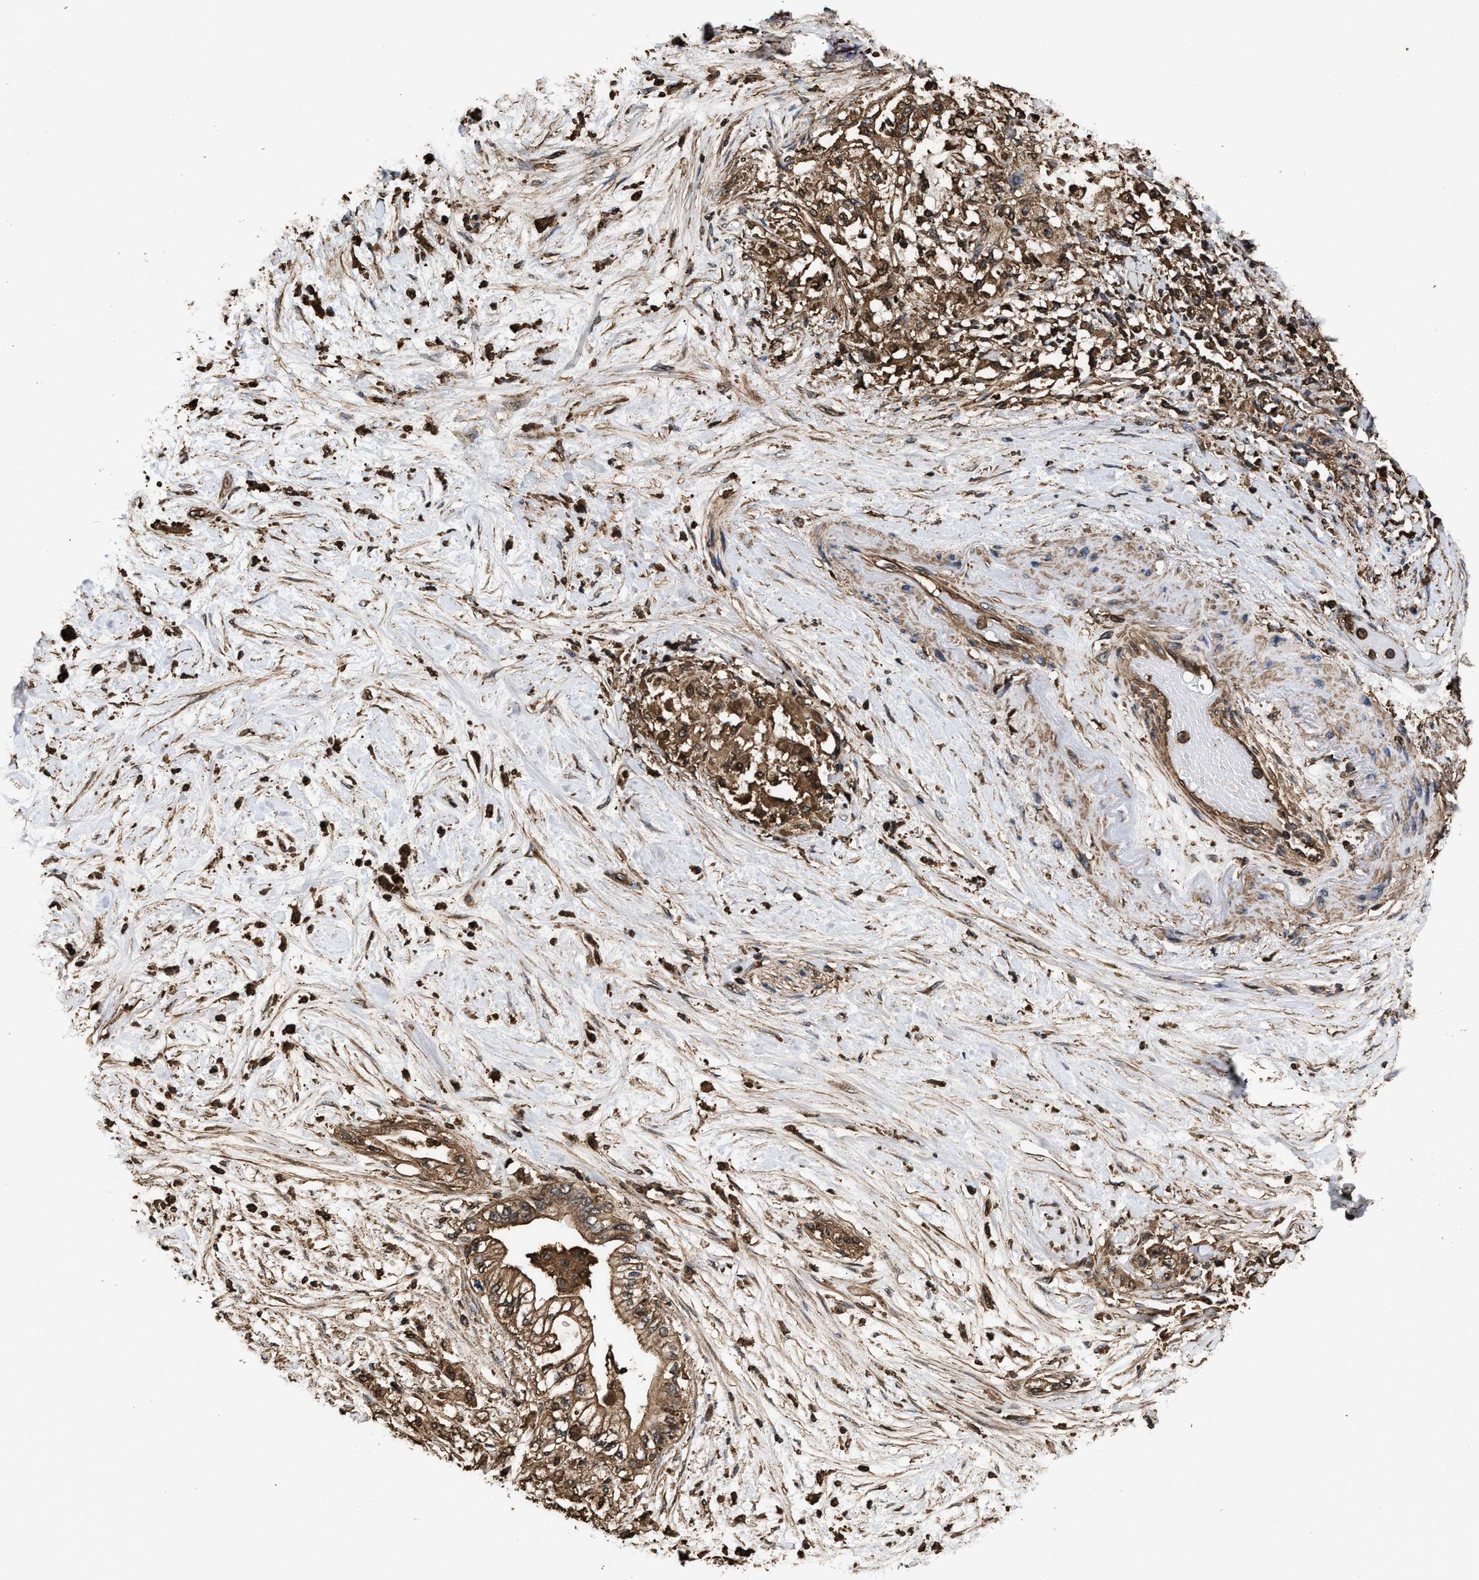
{"staining": {"intensity": "moderate", "quantity": ">75%", "location": "cytoplasmic/membranous"}, "tissue": "pancreatic cancer", "cell_type": "Tumor cells", "image_type": "cancer", "snomed": [{"axis": "morphology", "description": "Normal tissue, NOS"}, {"axis": "morphology", "description": "Adenocarcinoma, NOS"}, {"axis": "topography", "description": "Pancreas"}, {"axis": "topography", "description": "Duodenum"}], "caption": "Immunohistochemical staining of pancreatic adenocarcinoma displays medium levels of moderate cytoplasmic/membranous protein staining in about >75% of tumor cells. (DAB = brown stain, brightfield microscopy at high magnification).", "gene": "KBTBD2", "patient": {"sex": "female", "age": 60}}